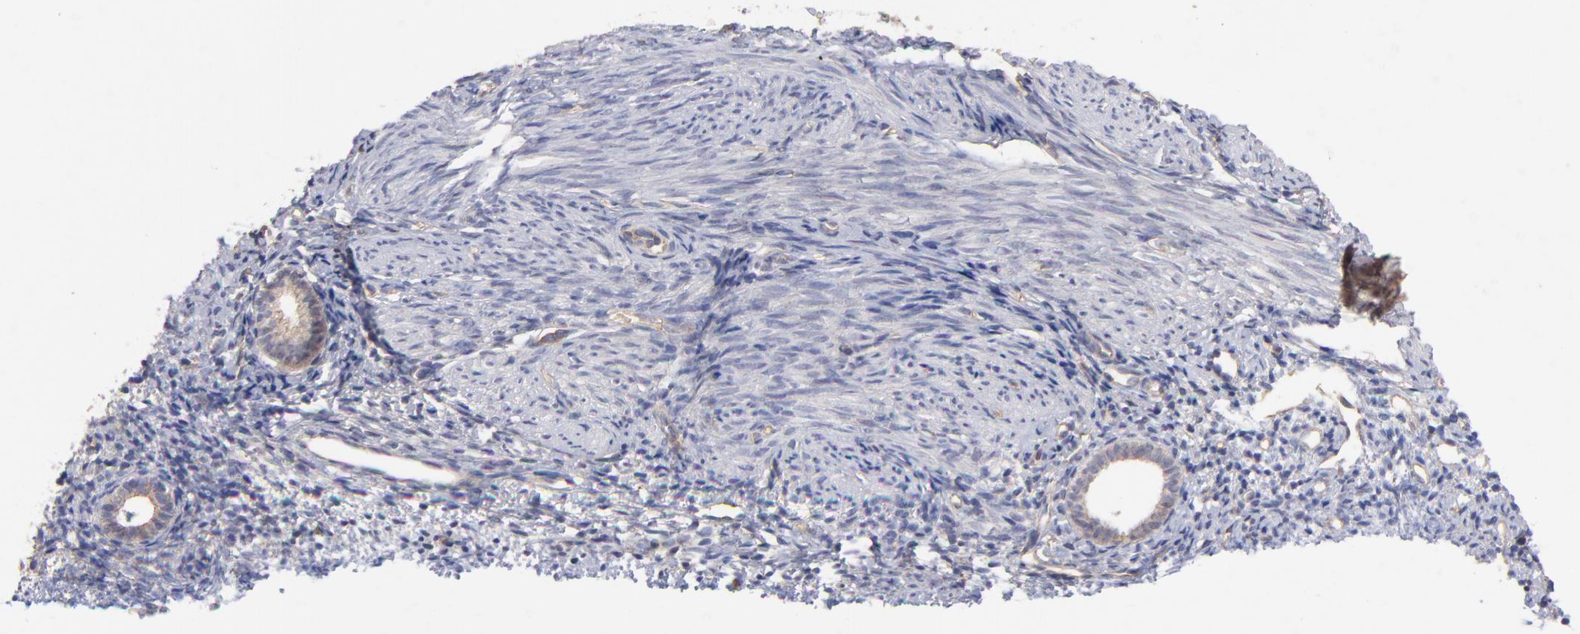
{"staining": {"intensity": "weak", "quantity": "25%-75%", "location": "cytoplasmic/membranous"}, "tissue": "endometrium", "cell_type": "Cells in endometrial stroma", "image_type": "normal", "snomed": [{"axis": "morphology", "description": "Normal tissue, NOS"}, {"axis": "topography", "description": "Smooth muscle"}, {"axis": "topography", "description": "Endometrium"}], "caption": "Immunohistochemical staining of benign human endometrium exhibits low levels of weak cytoplasmic/membranous positivity in about 25%-75% of cells in endometrial stroma.", "gene": "STAP2", "patient": {"sex": "female", "age": 57}}